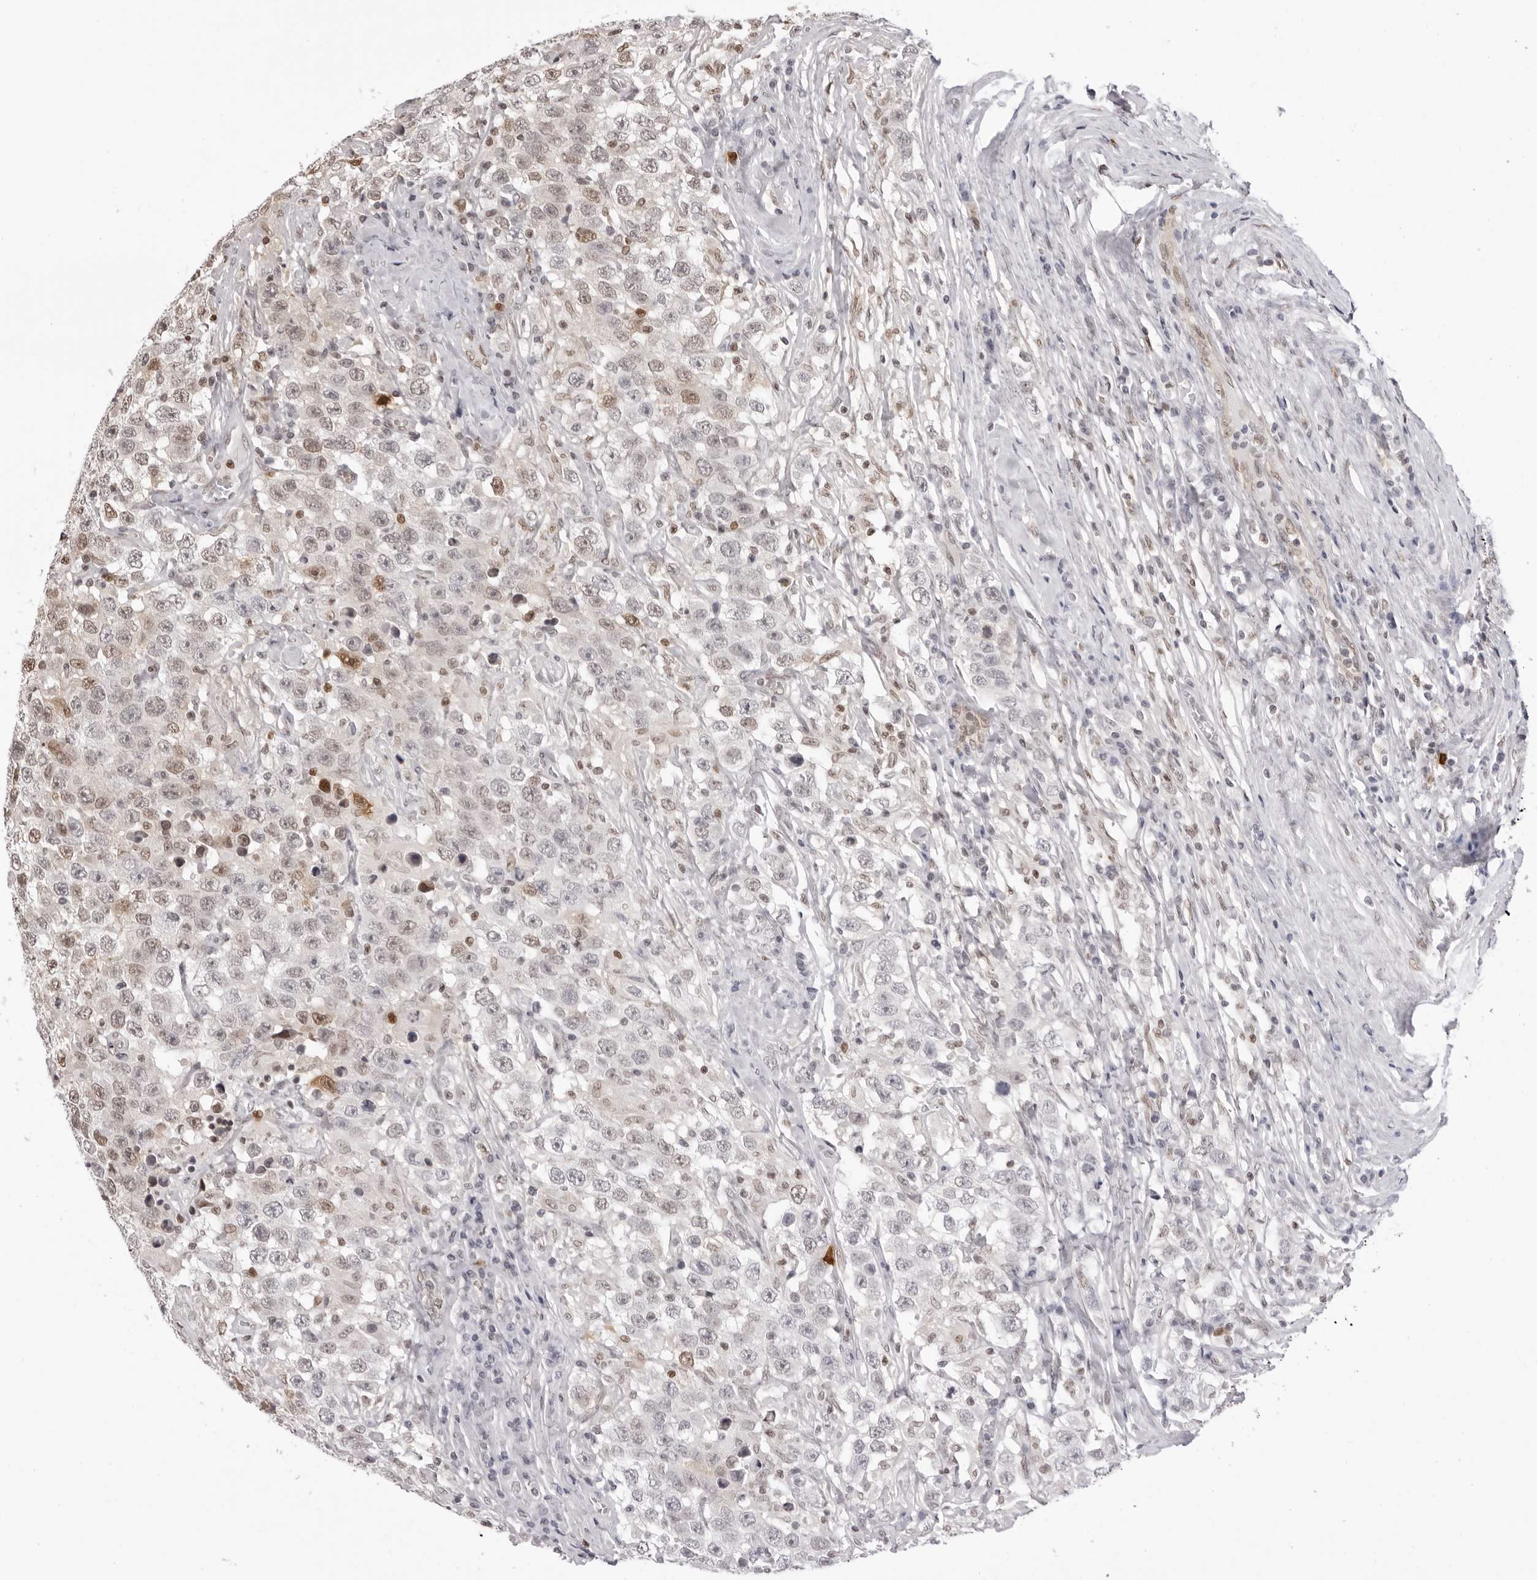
{"staining": {"intensity": "moderate", "quantity": "<25%", "location": "nuclear"}, "tissue": "testis cancer", "cell_type": "Tumor cells", "image_type": "cancer", "snomed": [{"axis": "morphology", "description": "Seminoma, NOS"}, {"axis": "topography", "description": "Testis"}], "caption": "Testis cancer stained with a brown dye exhibits moderate nuclear positive staining in about <25% of tumor cells.", "gene": "HSPA4", "patient": {"sex": "male", "age": 41}}